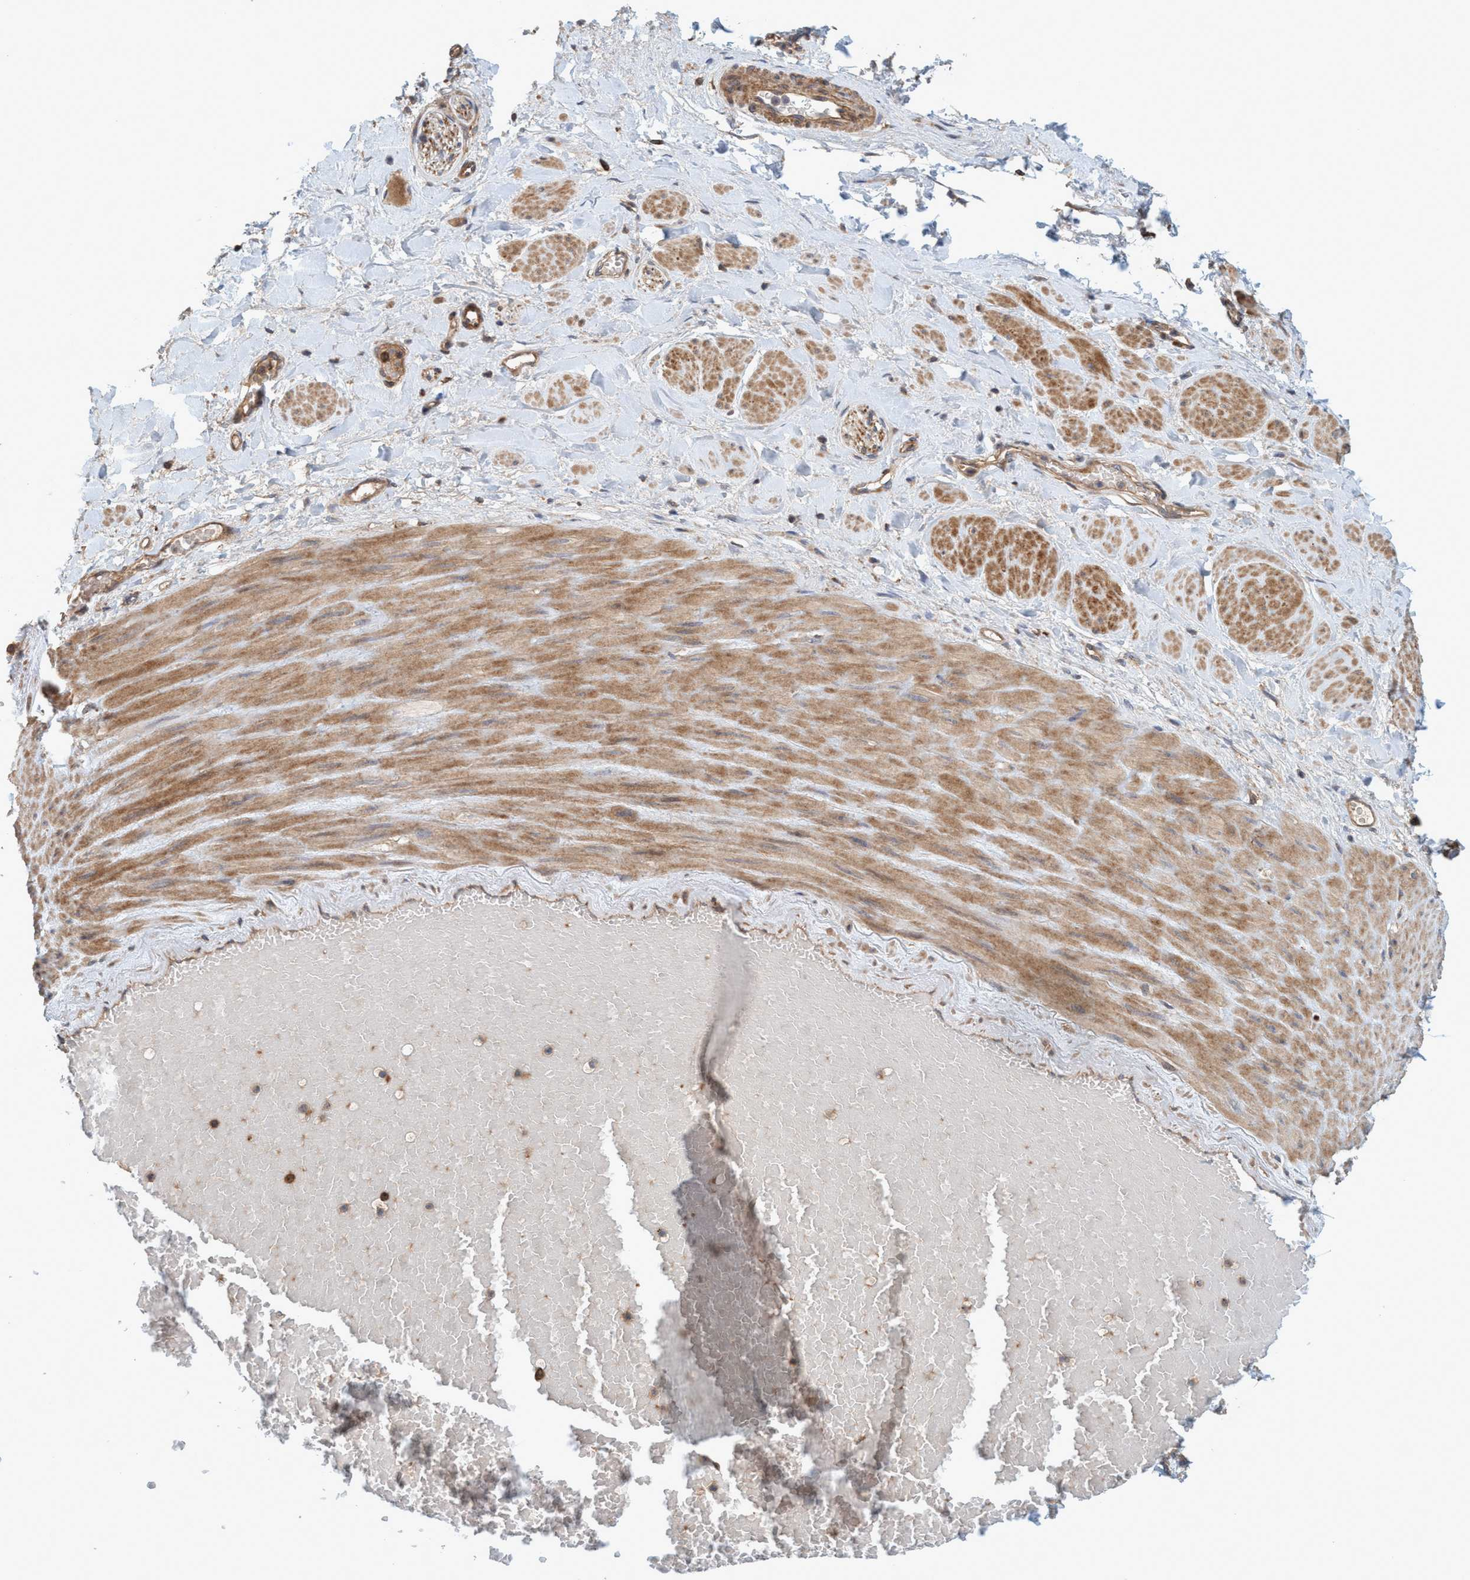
{"staining": {"intensity": "weak", "quantity": "25%-75%", "location": "cytoplasmic/membranous"}, "tissue": "adipose tissue", "cell_type": "Adipocytes", "image_type": "normal", "snomed": [{"axis": "morphology", "description": "Normal tissue, NOS"}, {"axis": "topography", "description": "Soft tissue"}, {"axis": "topography", "description": "Vascular tissue"}], "caption": "Immunohistochemistry (IHC) staining of unremarkable adipose tissue, which demonstrates low levels of weak cytoplasmic/membranous staining in approximately 25%-75% of adipocytes indicating weak cytoplasmic/membranous protein staining. The staining was performed using DAB (3,3'-diaminobenzidine) (brown) for protein detection and nuclei were counterstained in hematoxylin (blue).", "gene": "SPECC1", "patient": {"sex": "female", "age": 35}}